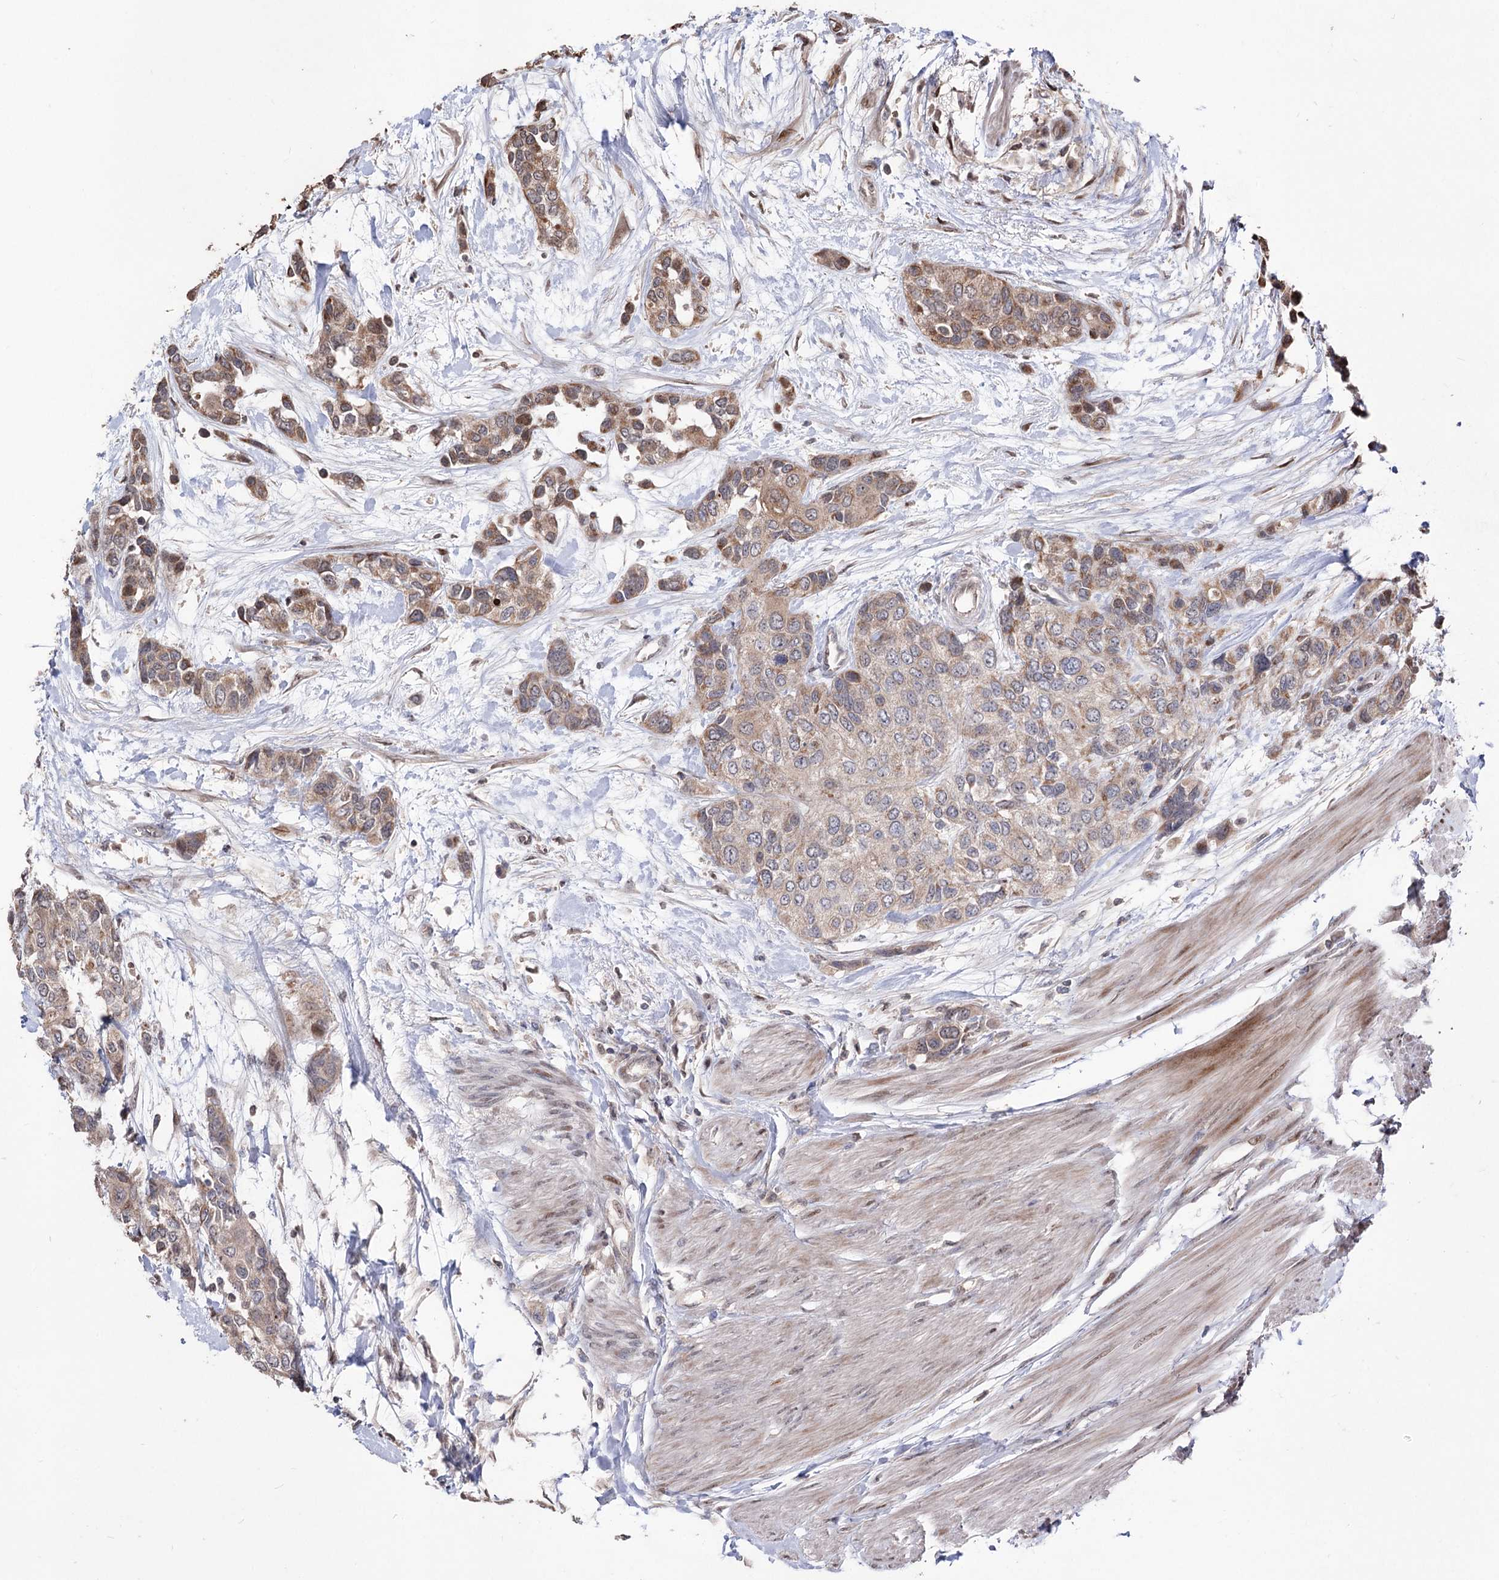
{"staining": {"intensity": "weak", "quantity": ">75%", "location": "cytoplasmic/membranous"}, "tissue": "urothelial cancer", "cell_type": "Tumor cells", "image_type": "cancer", "snomed": [{"axis": "morphology", "description": "Normal tissue, NOS"}, {"axis": "morphology", "description": "Urothelial carcinoma, High grade"}, {"axis": "topography", "description": "Vascular tissue"}, {"axis": "topography", "description": "Urinary bladder"}], "caption": "Protein analysis of urothelial cancer tissue reveals weak cytoplasmic/membranous staining in approximately >75% of tumor cells.", "gene": "CPNE8", "patient": {"sex": "female", "age": 56}}